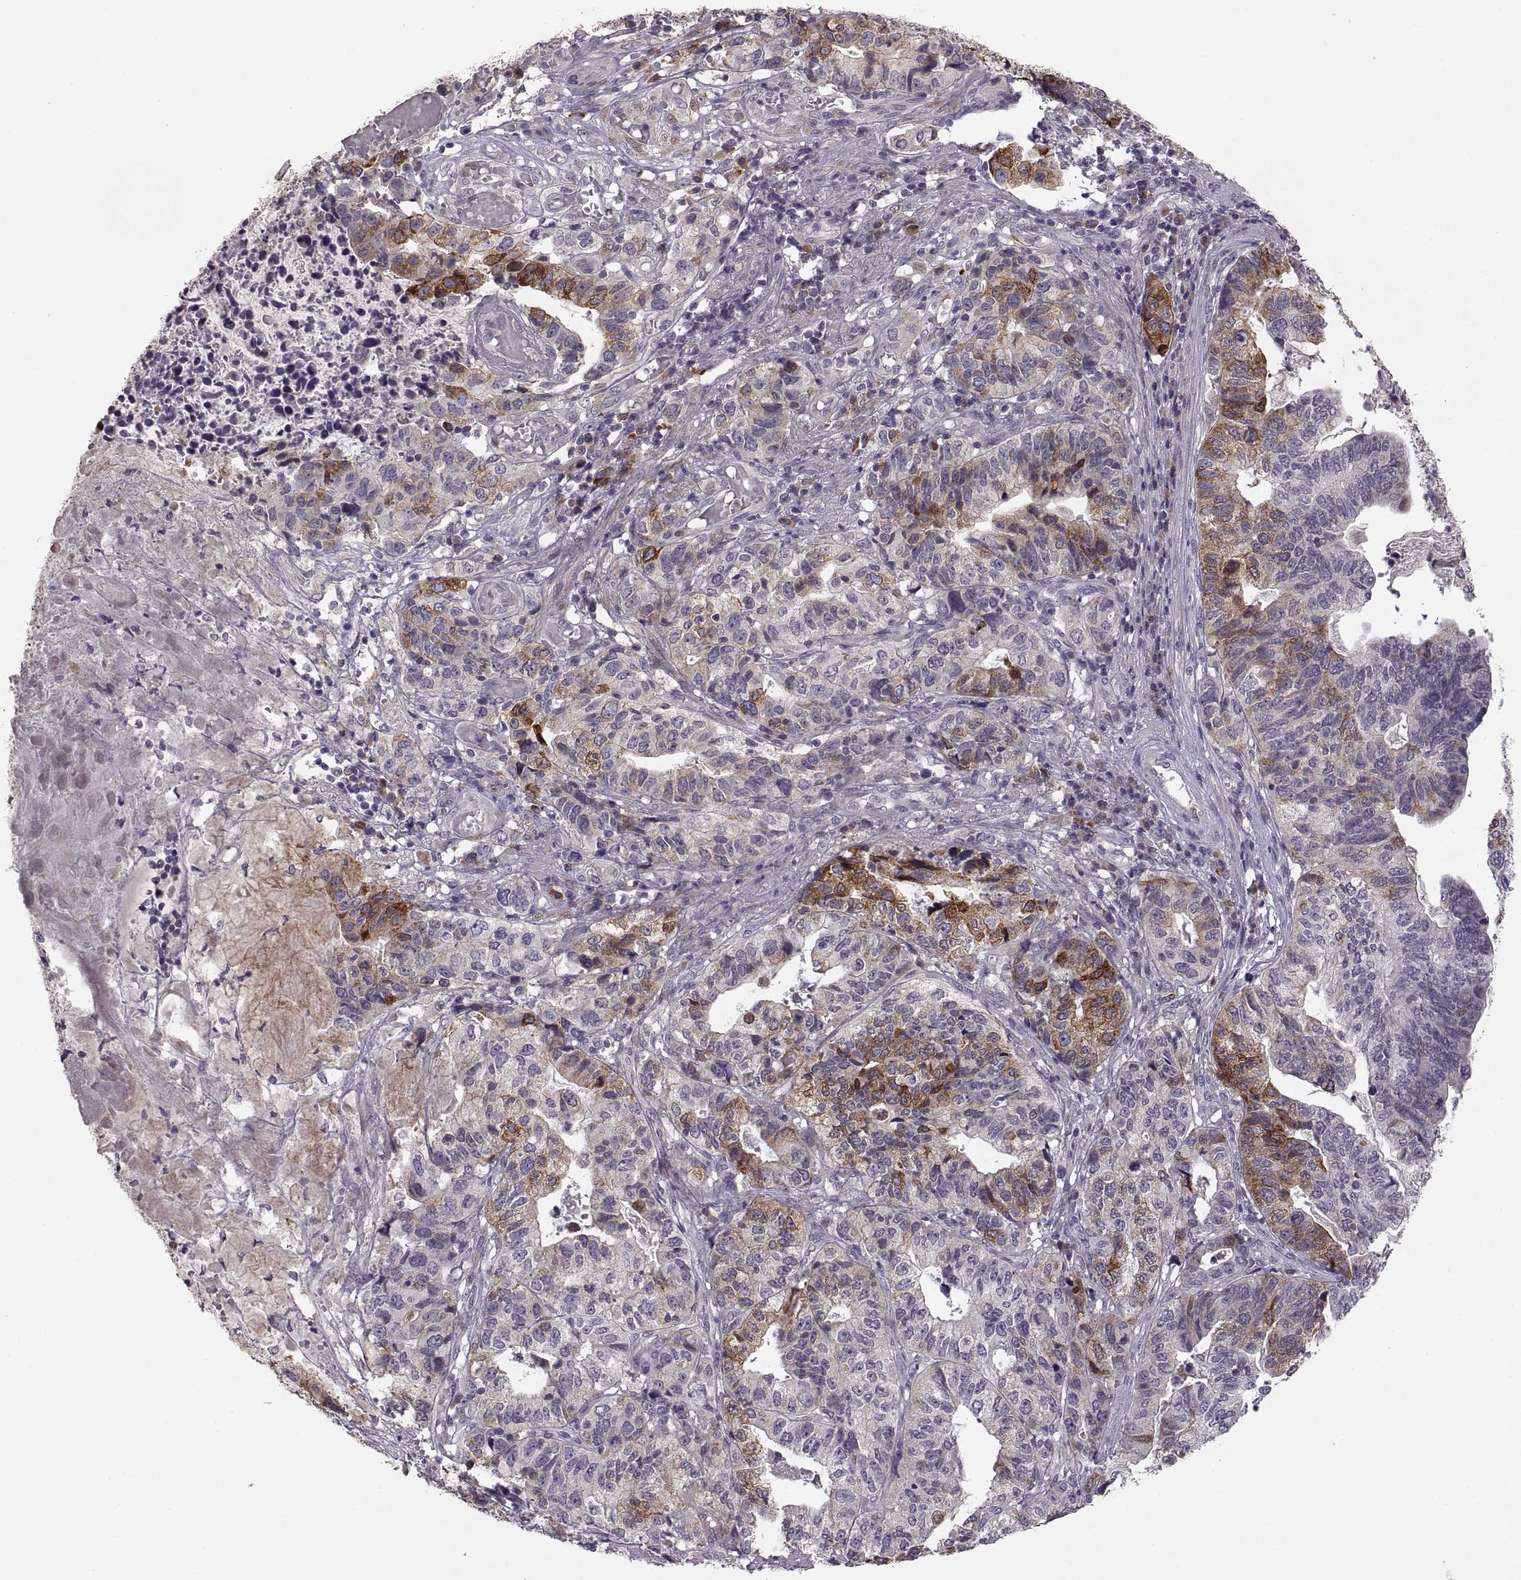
{"staining": {"intensity": "strong", "quantity": "<25%", "location": "cytoplasmic/membranous"}, "tissue": "stomach cancer", "cell_type": "Tumor cells", "image_type": "cancer", "snomed": [{"axis": "morphology", "description": "Adenocarcinoma, NOS"}, {"axis": "topography", "description": "Stomach, upper"}], "caption": "DAB (3,3'-diaminobenzidine) immunohistochemical staining of human stomach cancer (adenocarcinoma) reveals strong cytoplasmic/membranous protein positivity in approximately <25% of tumor cells.", "gene": "HMGCR", "patient": {"sex": "female", "age": 67}}